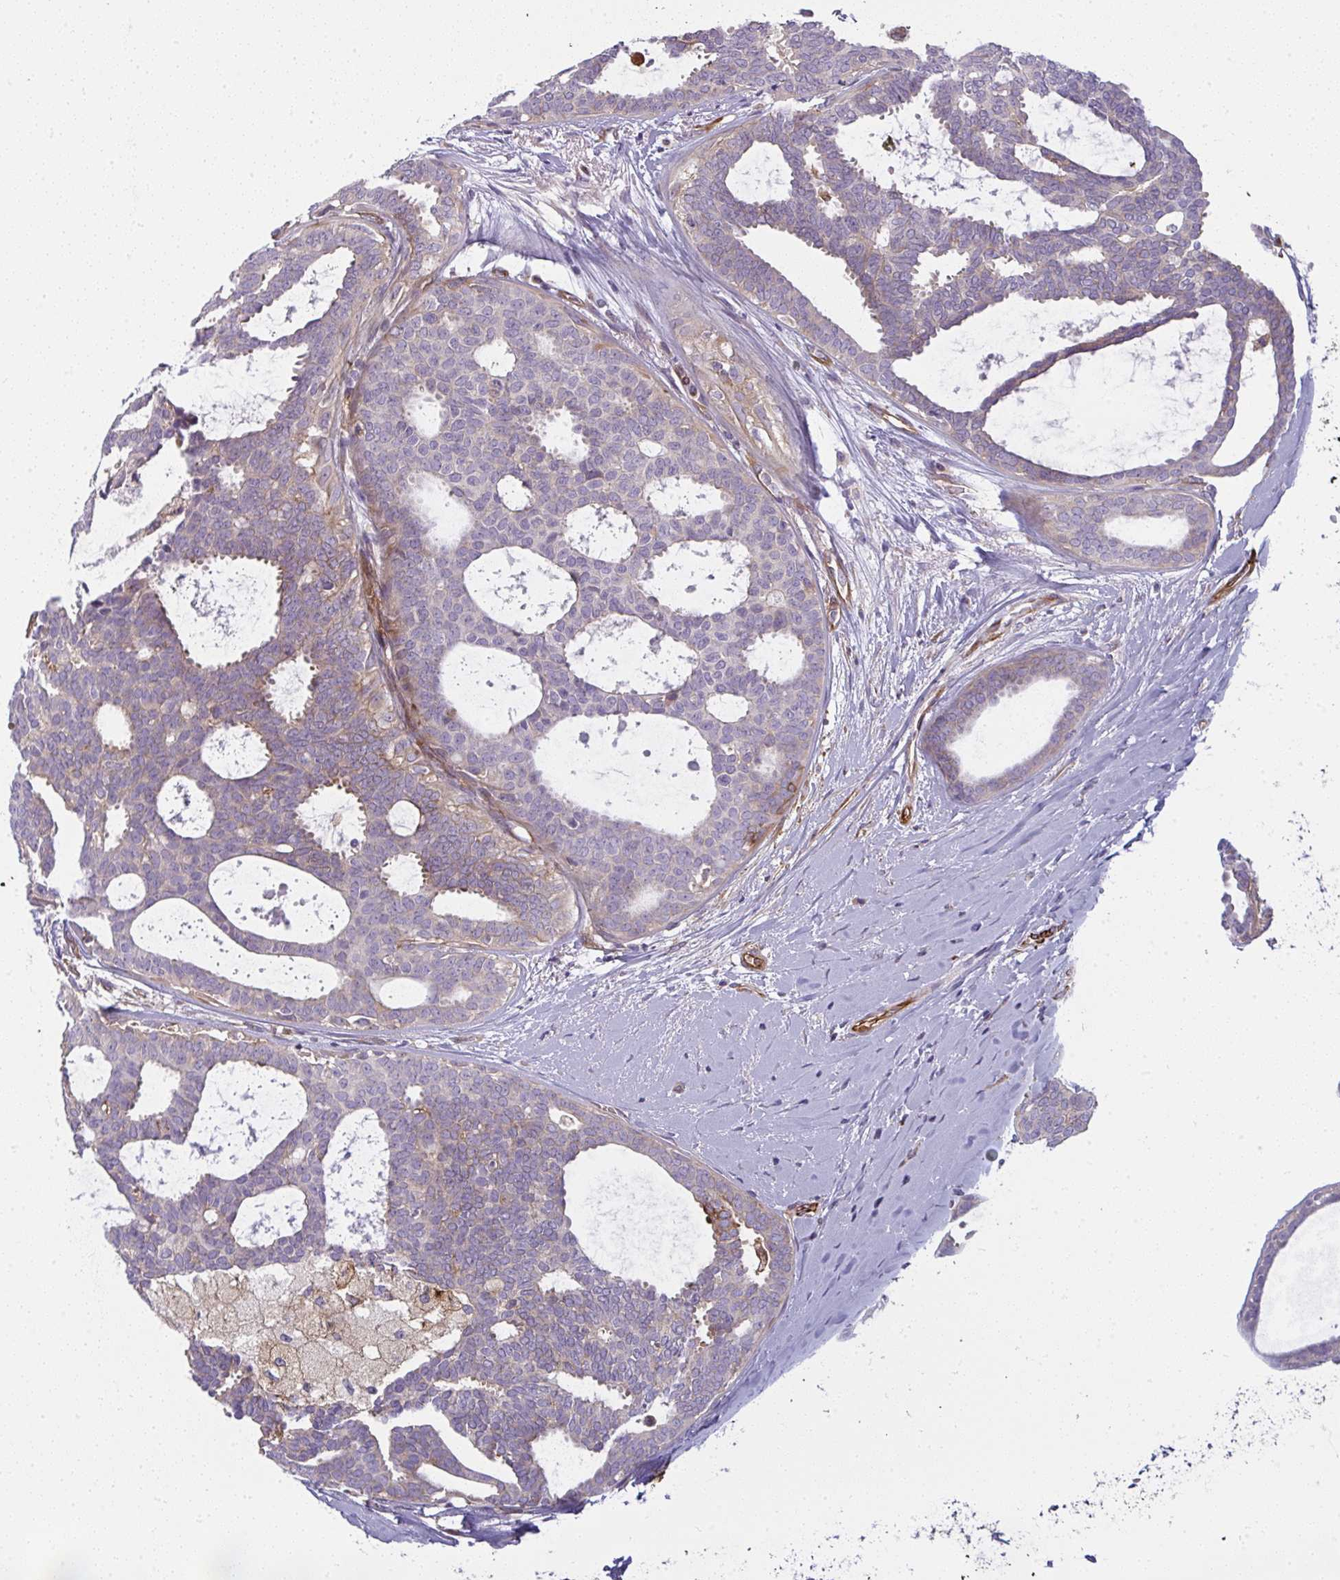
{"staining": {"intensity": "weak", "quantity": "<25%", "location": "cytoplasmic/membranous"}, "tissue": "breast cancer", "cell_type": "Tumor cells", "image_type": "cancer", "snomed": [{"axis": "morphology", "description": "Intraductal carcinoma, in situ"}, {"axis": "morphology", "description": "Duct carcinoma"}, {"axis": "morphology", "description": "Lobular carcinoma, in situ"}, {"axis": "topography", "description": "Breast"}], "caption": "The photomicrograph shows no staining of tumor cells in breast cancer (intraductal carcinoma,  in situ).", "gene": "IFIT3", "patient": {"sex": "female", "age": 44}}